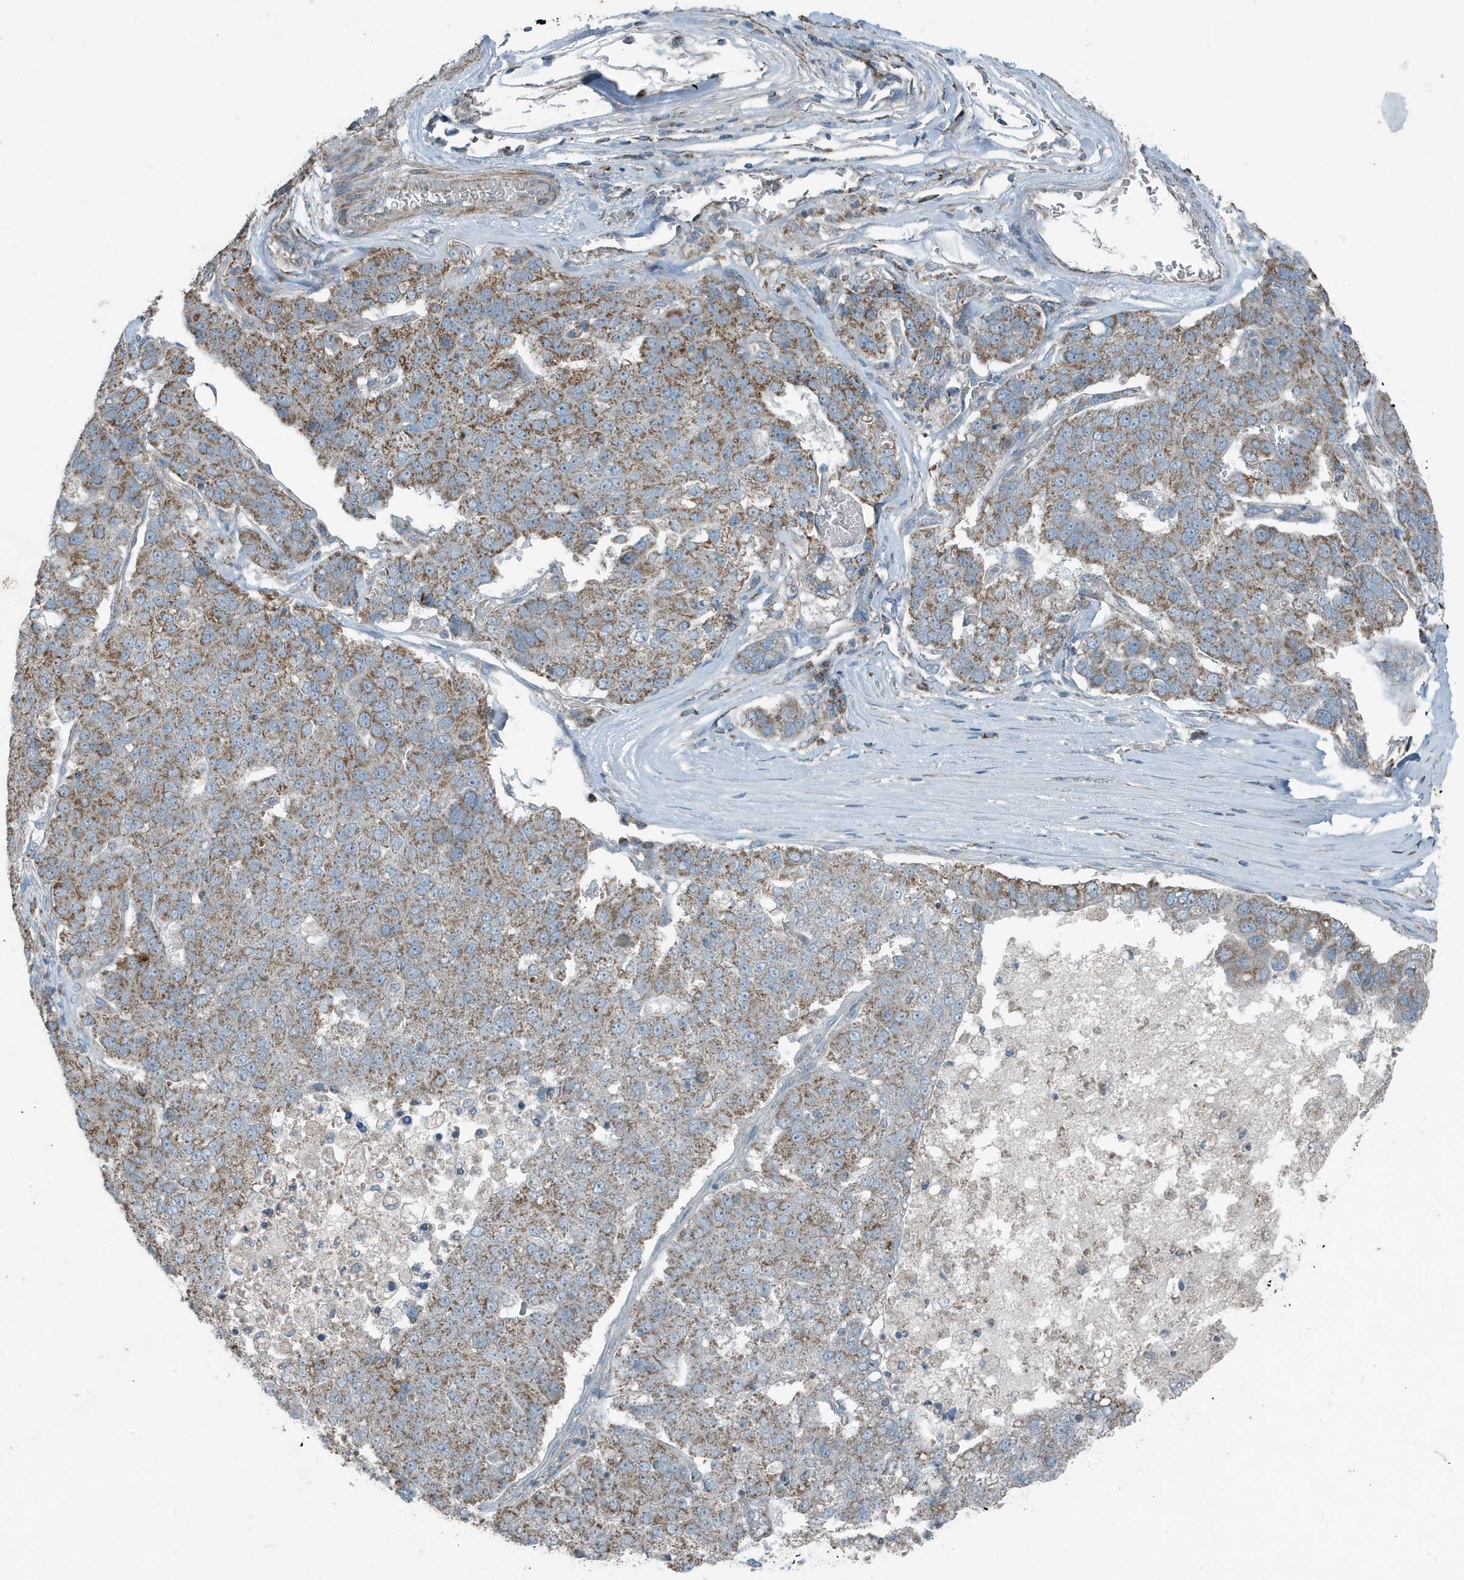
{"staining": {"intensity": "moderate", "quantity": ">75%", "location": "cytoplasmic/membranous"}, "tissue": "pancreatic cancer", "cell_type": "Tumor cells", "image_type": "cancer", "snomed": [{"axis": "morphology", "description": "Adenocarcinoma, NOS"}, {"axis": "topography", "description": "Pancreas"}], "caption": "This is an image of IHC staining of pancreatic cancer (adenocarcinoma), which shows moderate staining in the cytoplasmic/membranous of tumor cells.", "gene": "MT-CYB", "patient": {"sex": "female", "age": 61}}